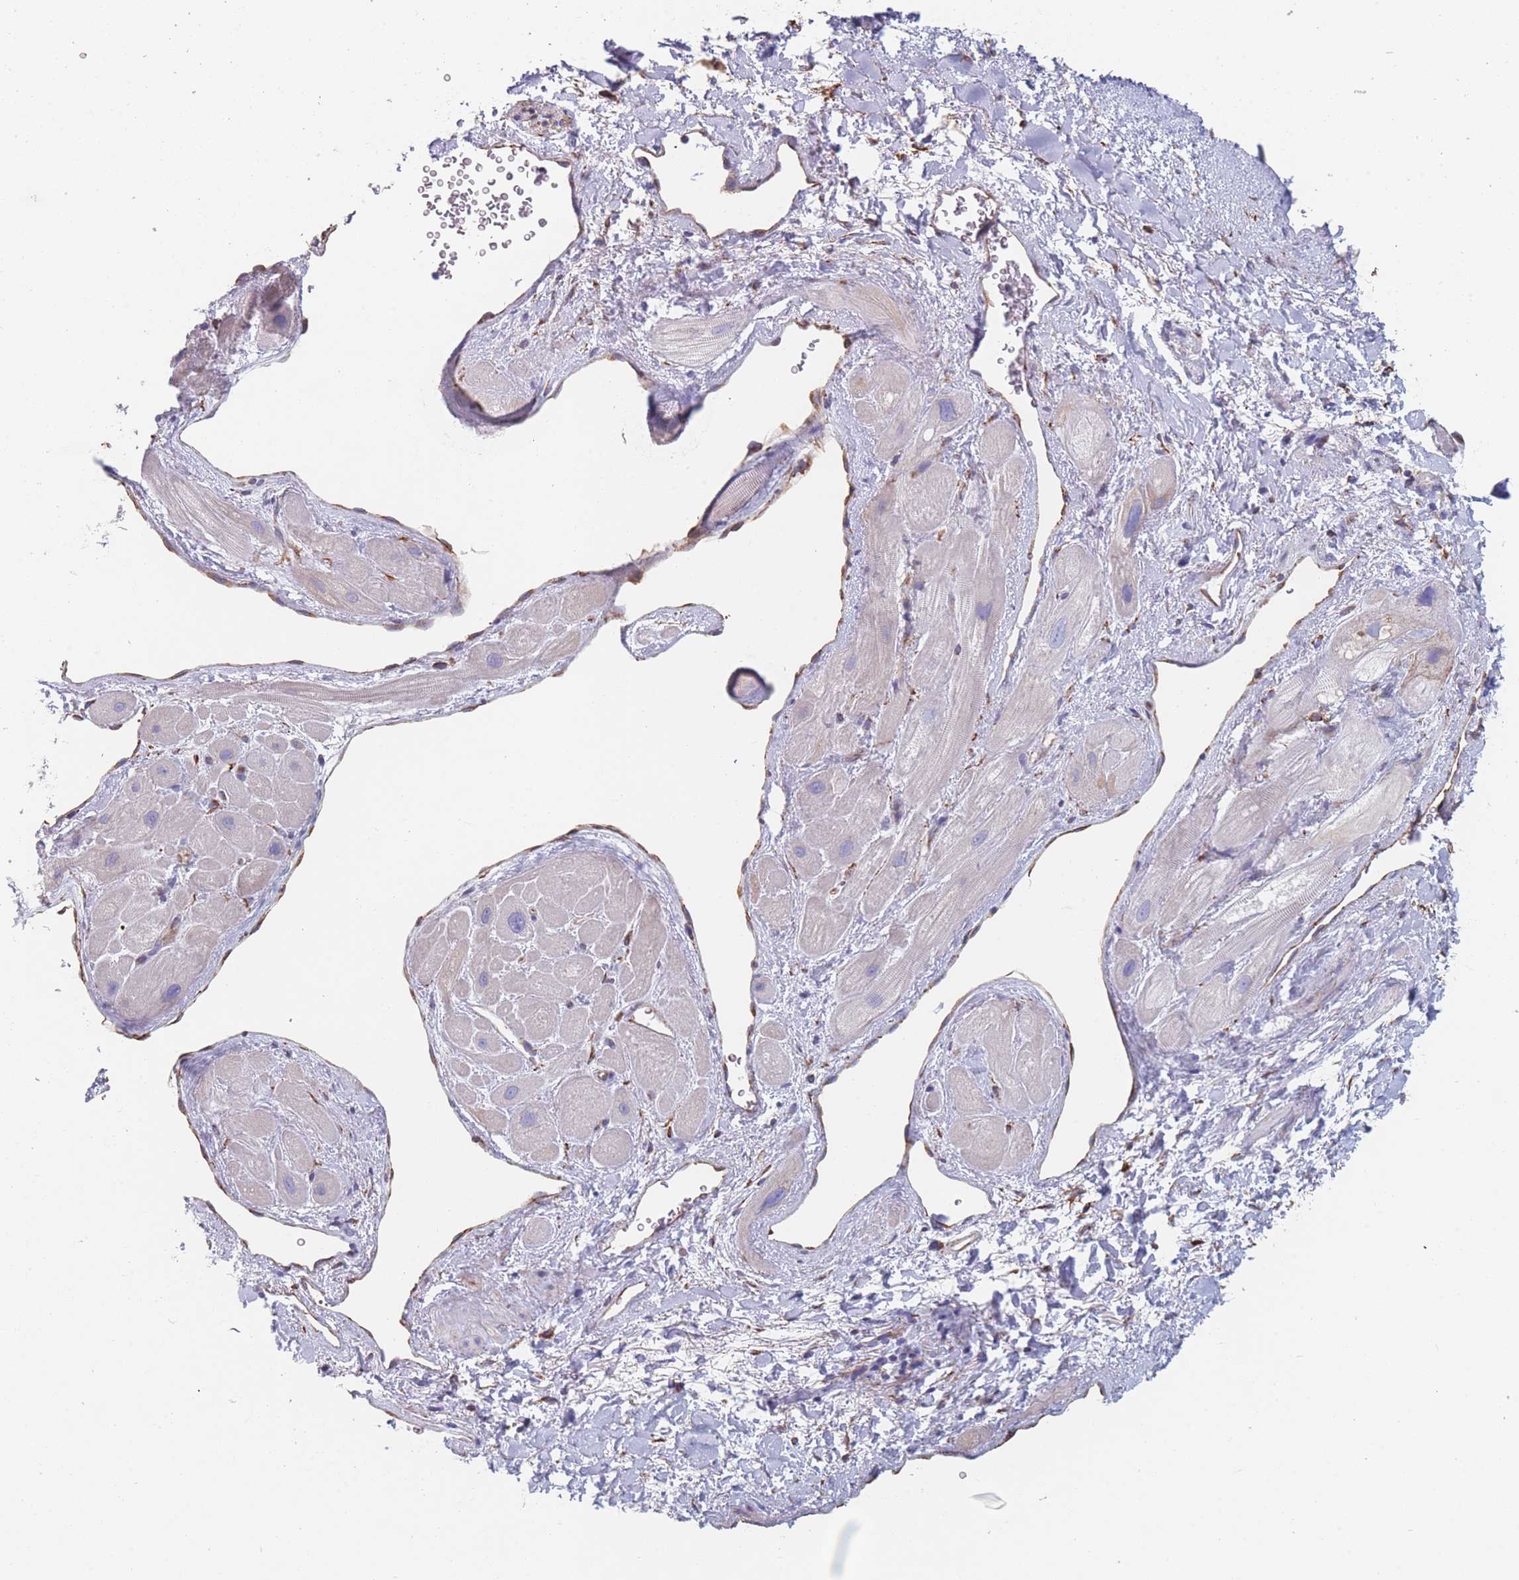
{"staining": {"intensity": "negative", "quantity": "none", "location": "none"}, "tissue": "heart muscle", "cell_type": "Cardiomyocytes", "image_type": "normal", "snomed": [{"axis": "morphology", "description": "Normal tissue, NOS"}, {"axis": "topography", "description": "Heart"}], "caption": "DAB immunohistochemical staining of unremarkable heart muscle exhibits no significant positivity in cardiomyocytes. Nuclei are stained in blue.", "gene": "OR7C2", "patient": {"sex": "male", "age": 49}}